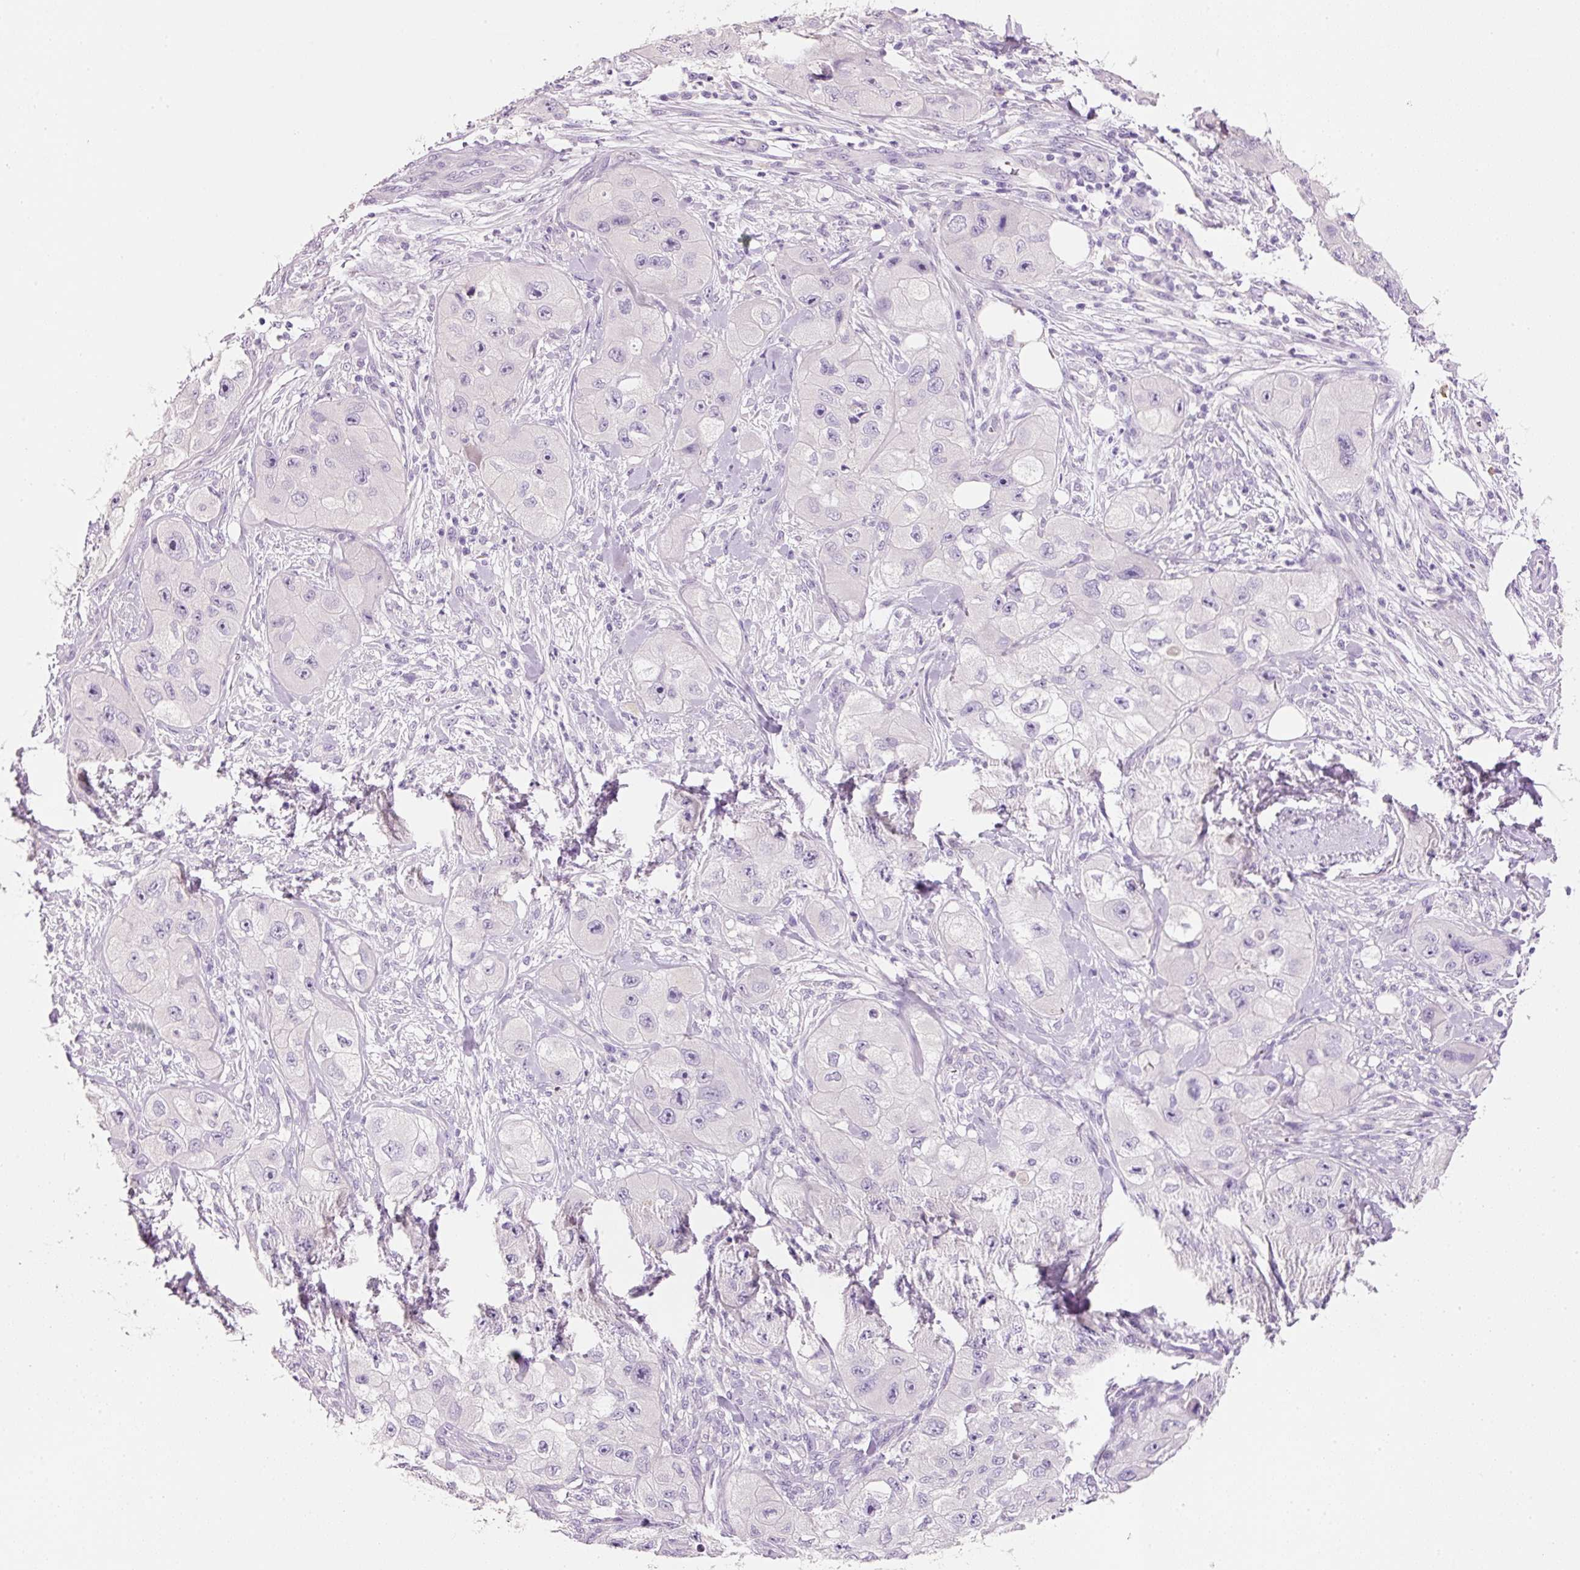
{"staining": {"intensity": "negative", "quantity": "none", "location": "none"}, "tissue": "skin cancer", "cell_type": "Tumor cells", "image_type": "cancer", "snomed": [{"axis": "morphology", "description": "Squamous cell carcinoma, NOS"}, {"axis": "topography", "description": "Skin"}, {"axis": "topography", "description": "Subcutis"}], "caption": "This histopathology image is of skin cancer (squamous cell carcinoma) stained with immunohistochemistry to label a protein in brown with the nuclei are counter-stained blue. There is no positivity in tumor cells. (Immunohistochemistry (ihc), brightfield microscopy, high magnification).", "gene": "TENT5C", "patient": {"sex": "male", "age": 73}}